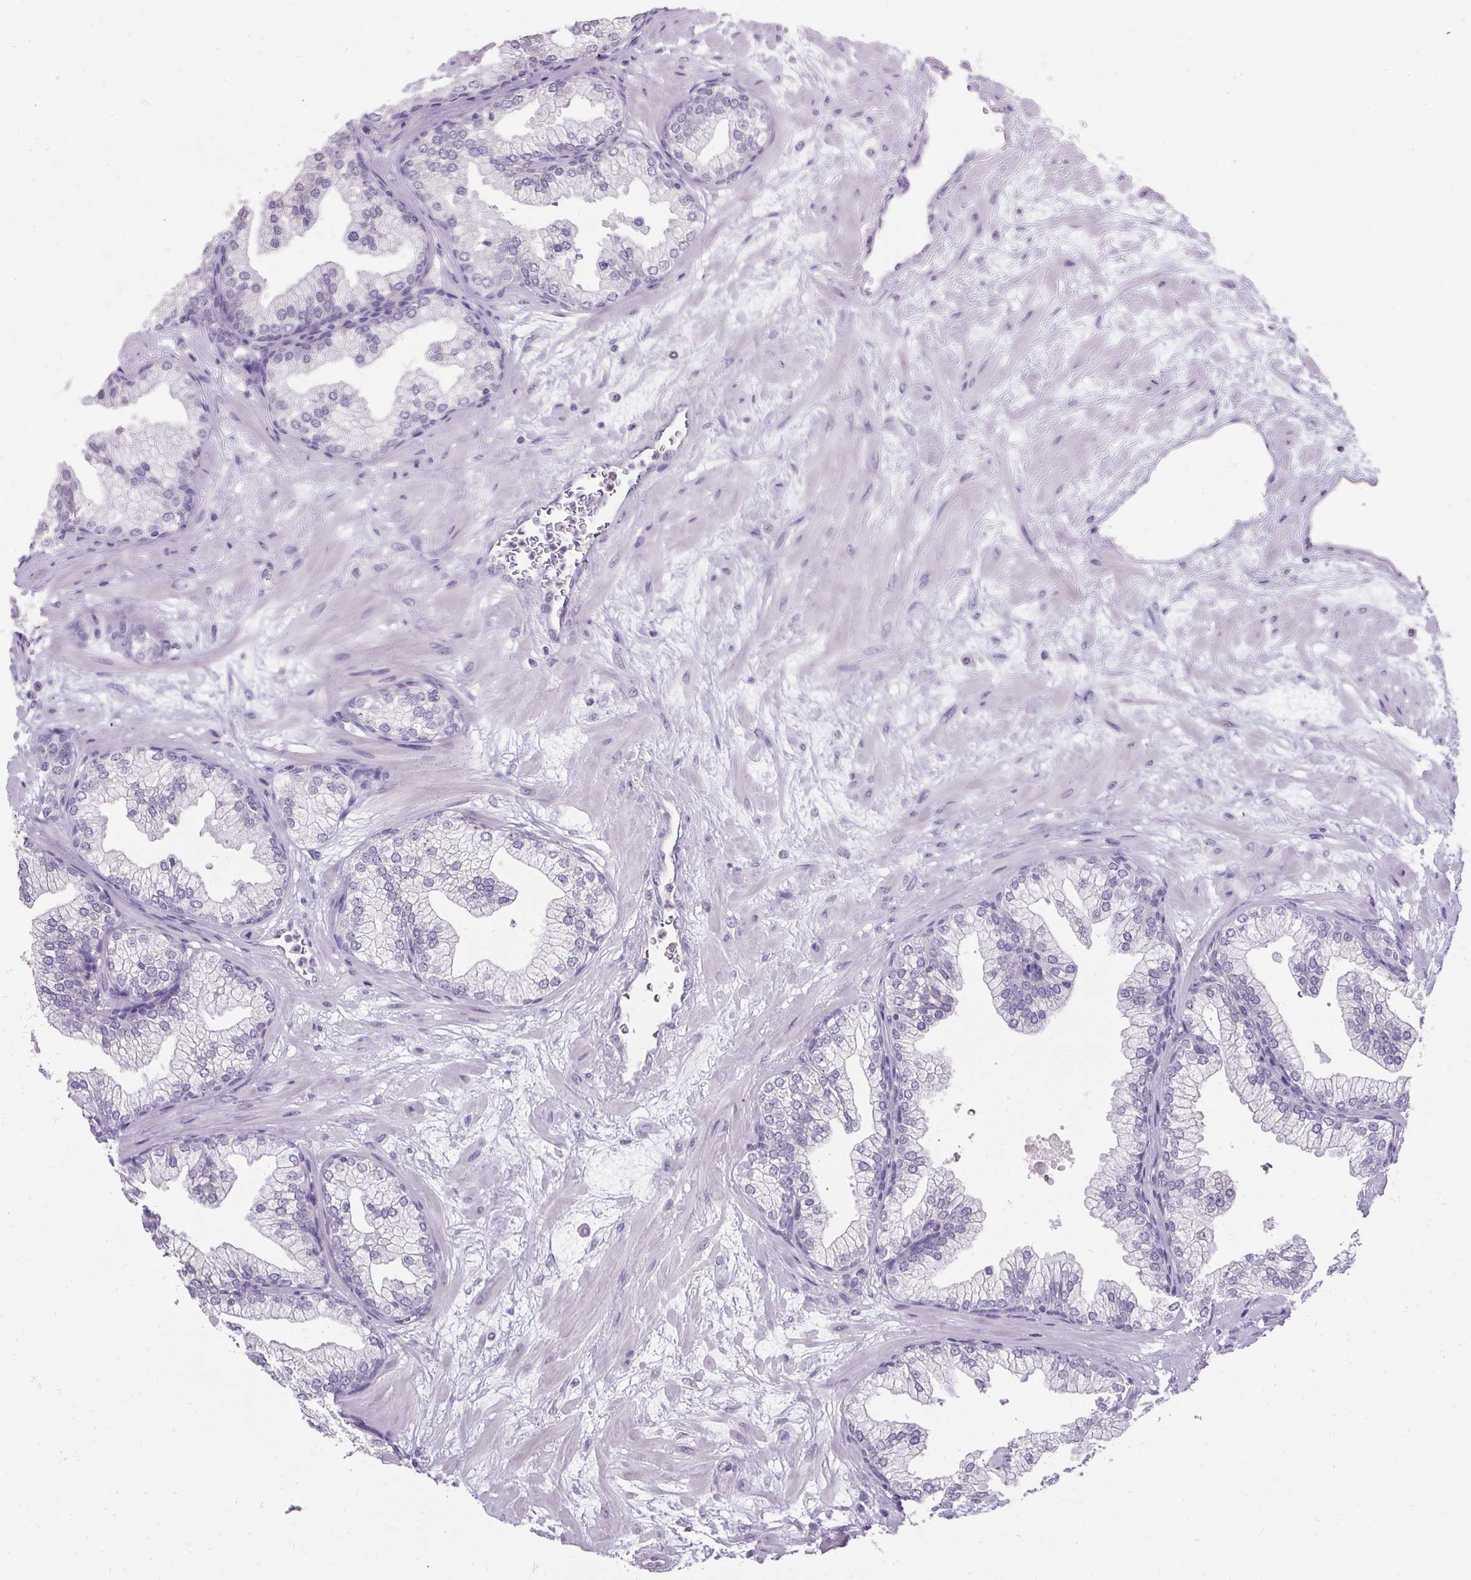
{"staining": {"intensity": "negative", "quantity": "none", "location": "none"}, "tissue": "prostate", "cell_type": "Glandular cells", "image_type": "normal", "snomed": [{"axis": "morphology", "description": "Normal tissue, NOS"}, {"axis": "topography", "description": "Prostate"}, {"axis": "topography", "description": "Peripheral nerve tissue"}], "caption": "Immunohistochemistry (IHC) of unremarkable human prostate displays no staining in glandular cells.", "gene": "PMEL", "patient": {"sex": "male", "age": 61}}